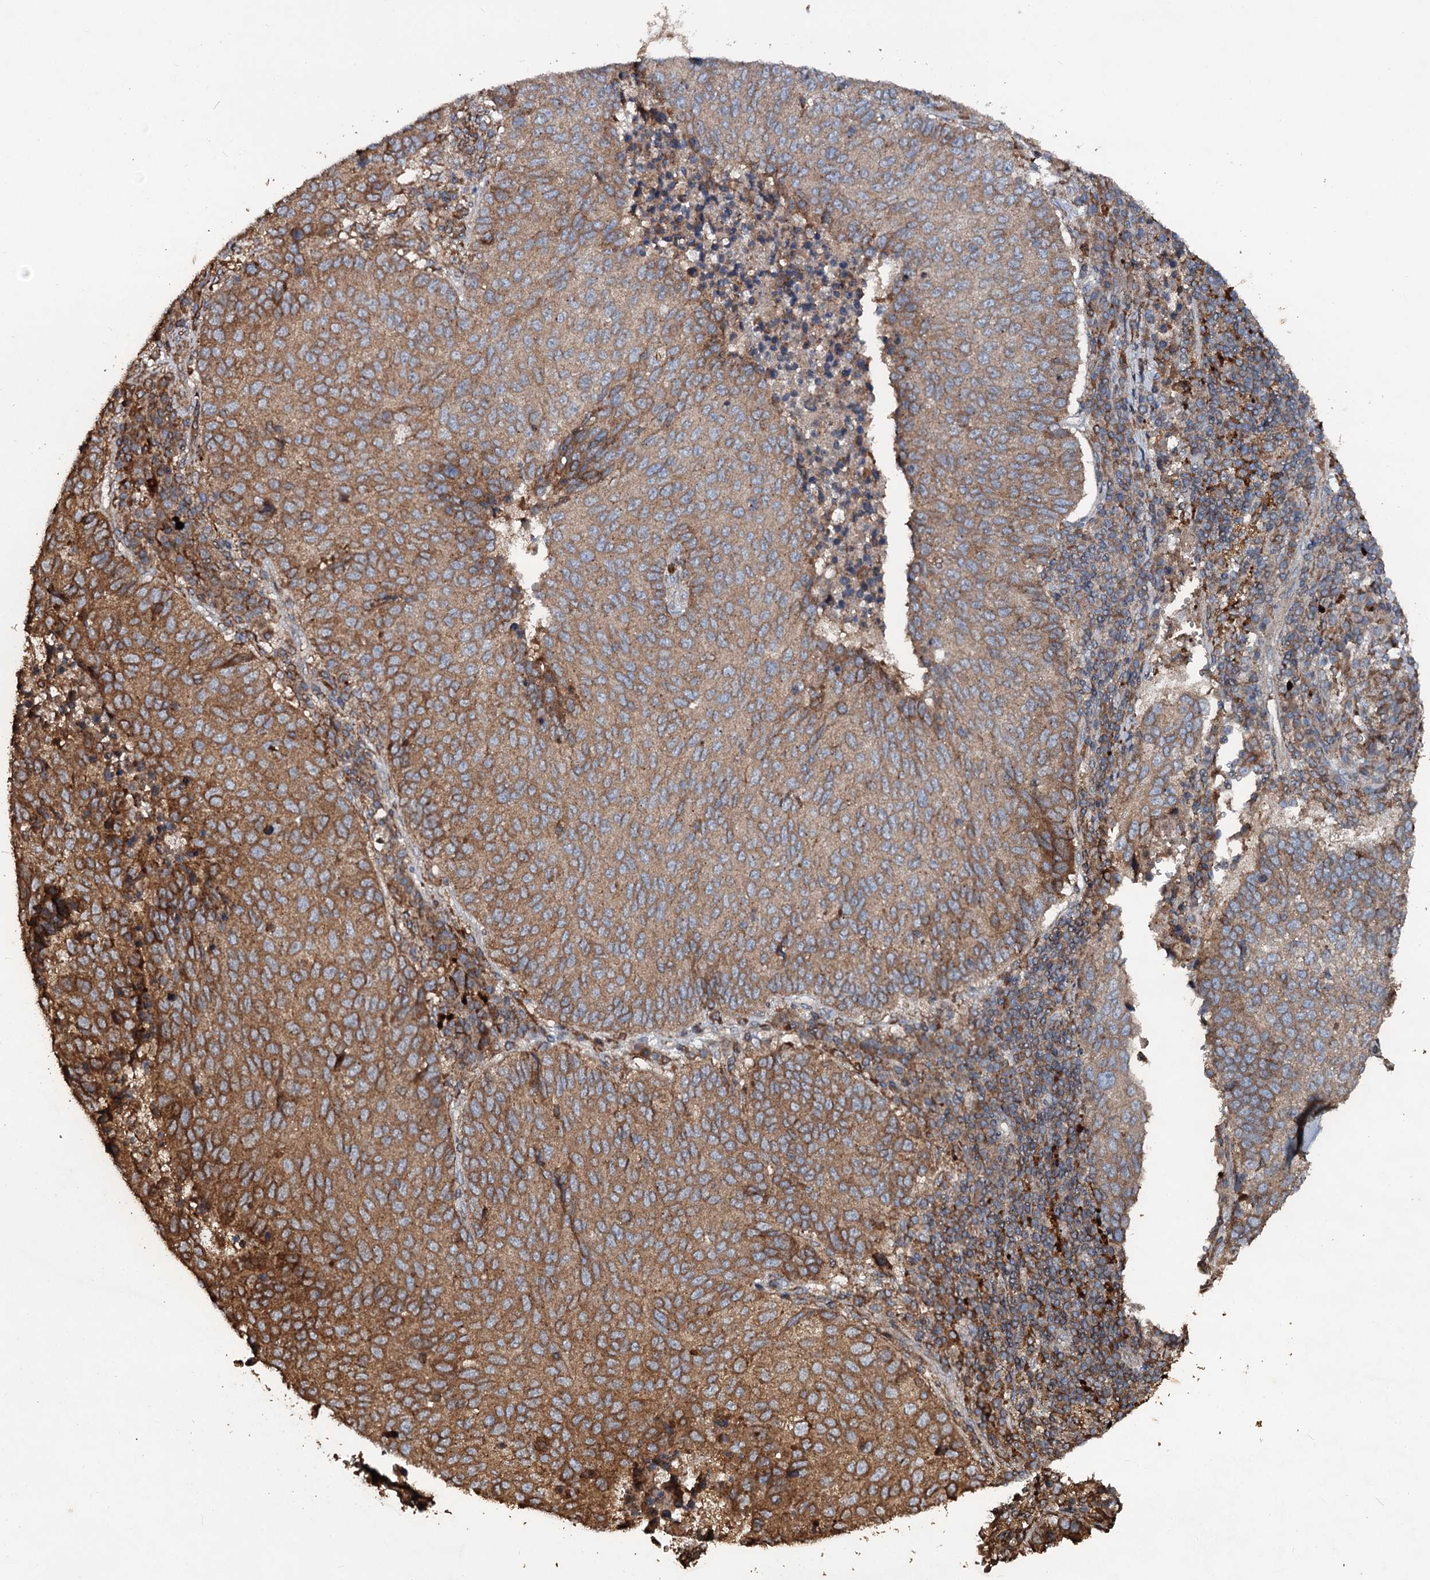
{"staining": {"intensity": "moderate", "quantity": "25%-75%", "location": "cytoplasmic/membranous"}, "tissue": "lung cancer", "cell_type": "Tumor cells", "image_type": "cancer", "snomed": [{"axis": "morphology", "description": "Squamous cell carcinoma, NOS"}, {"axis": "topography", "description": "Lung"}], "caption": "Human lung cancer stained with a protein marker displays moderate staining in tumor cells.", "gene": "NOTCH2NLA", "patient": {"sex": "male", "age": 73}}